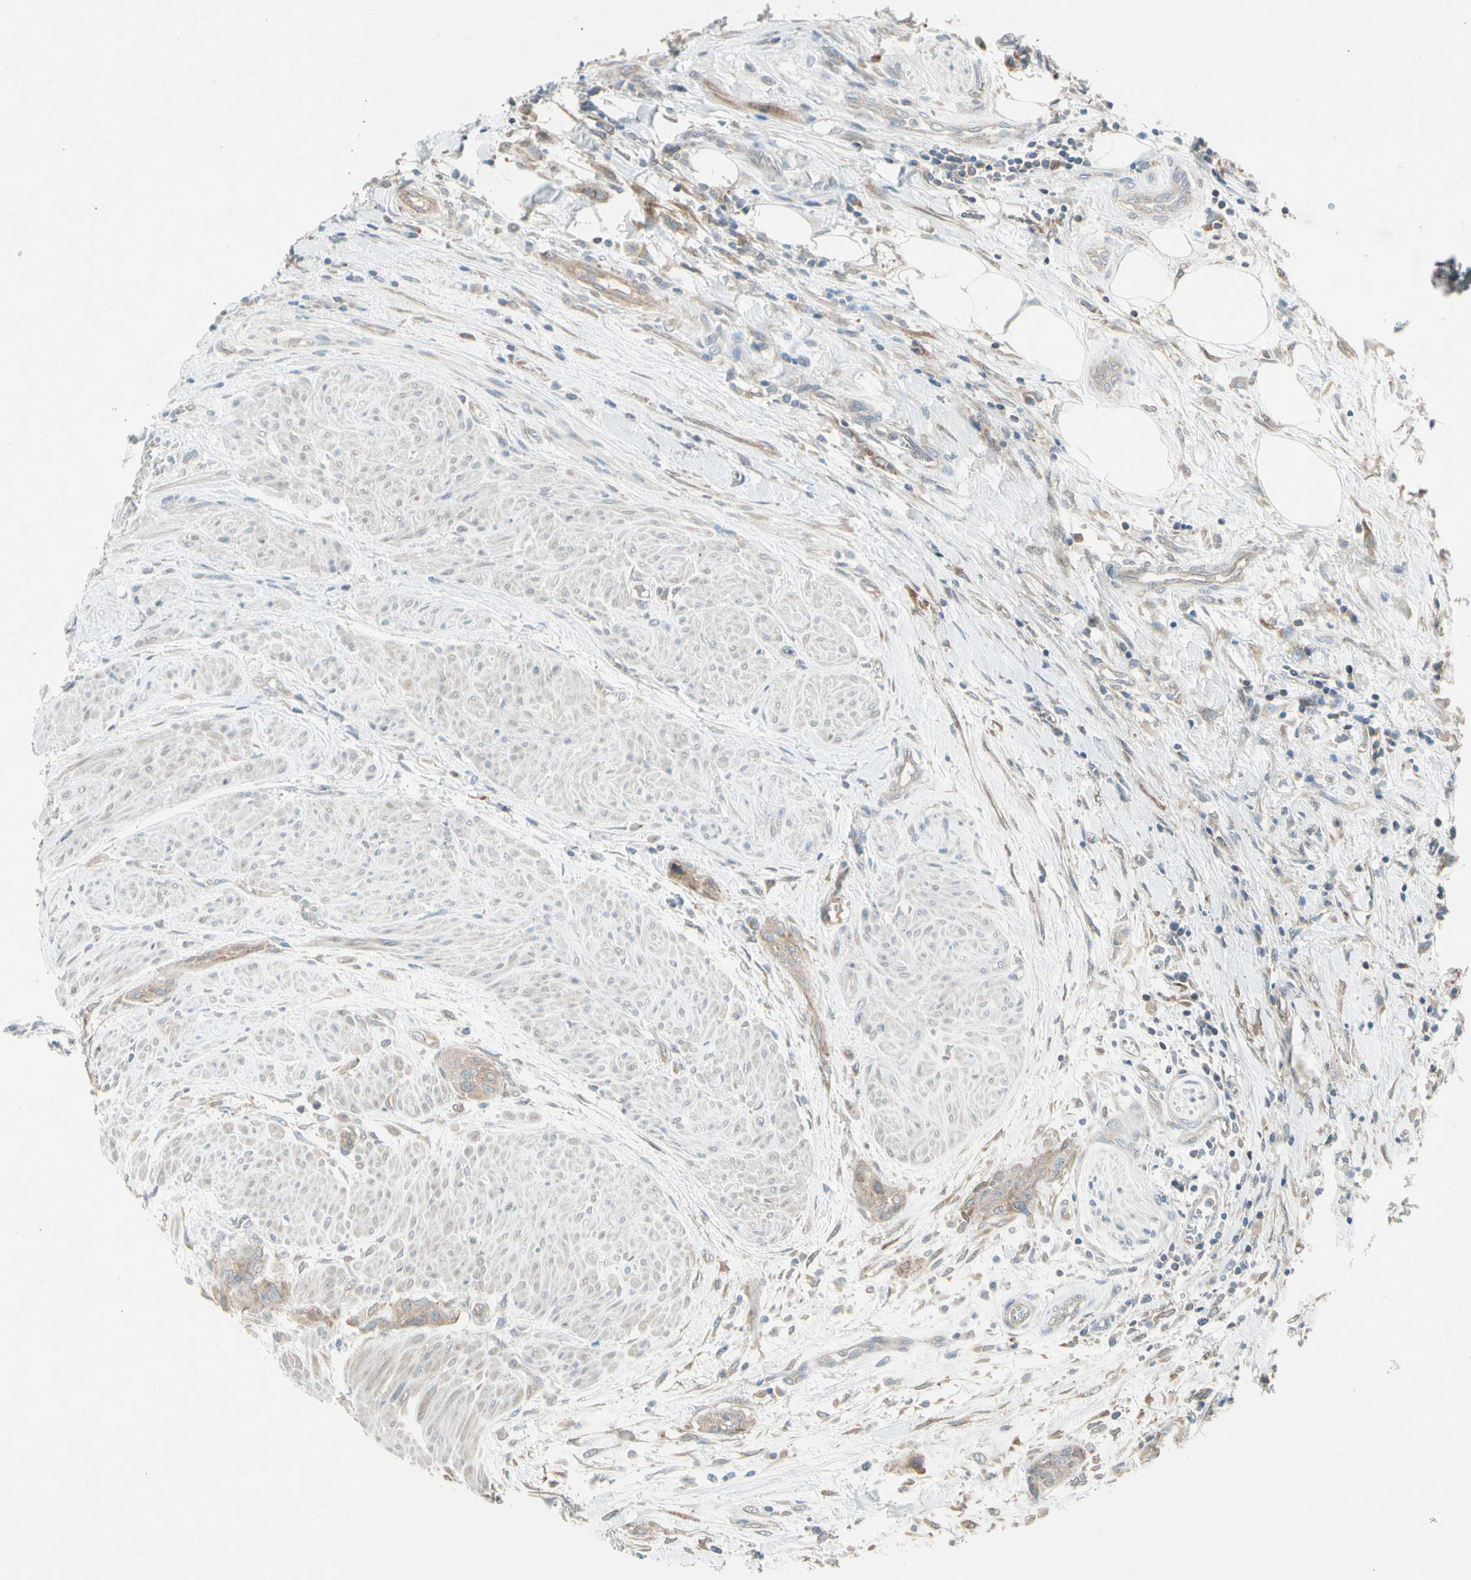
{"staining": {"intensity": "weak", "quantity": ">75%", "location": "cytoplasmic/membranous"}, "tissue": "urothelial cancer", "cell_type": "Tumor cells", "image_type": "cancer", "snomed": [{"axis": "morphology", "description": "Urothelial carcinoma, High grade"}, {"axis": "topography", "description": "Urinary bladder"}], "caption": "High-power microscopy captured an immunohistochemistry photomicrograph of high-grade urothelial carcinoma, revealing weak cytoplasmic/membranous expression in about >75% of tumor cells.", "gene": "PANK2", "patient": {"sex": "male", "age": 35}}